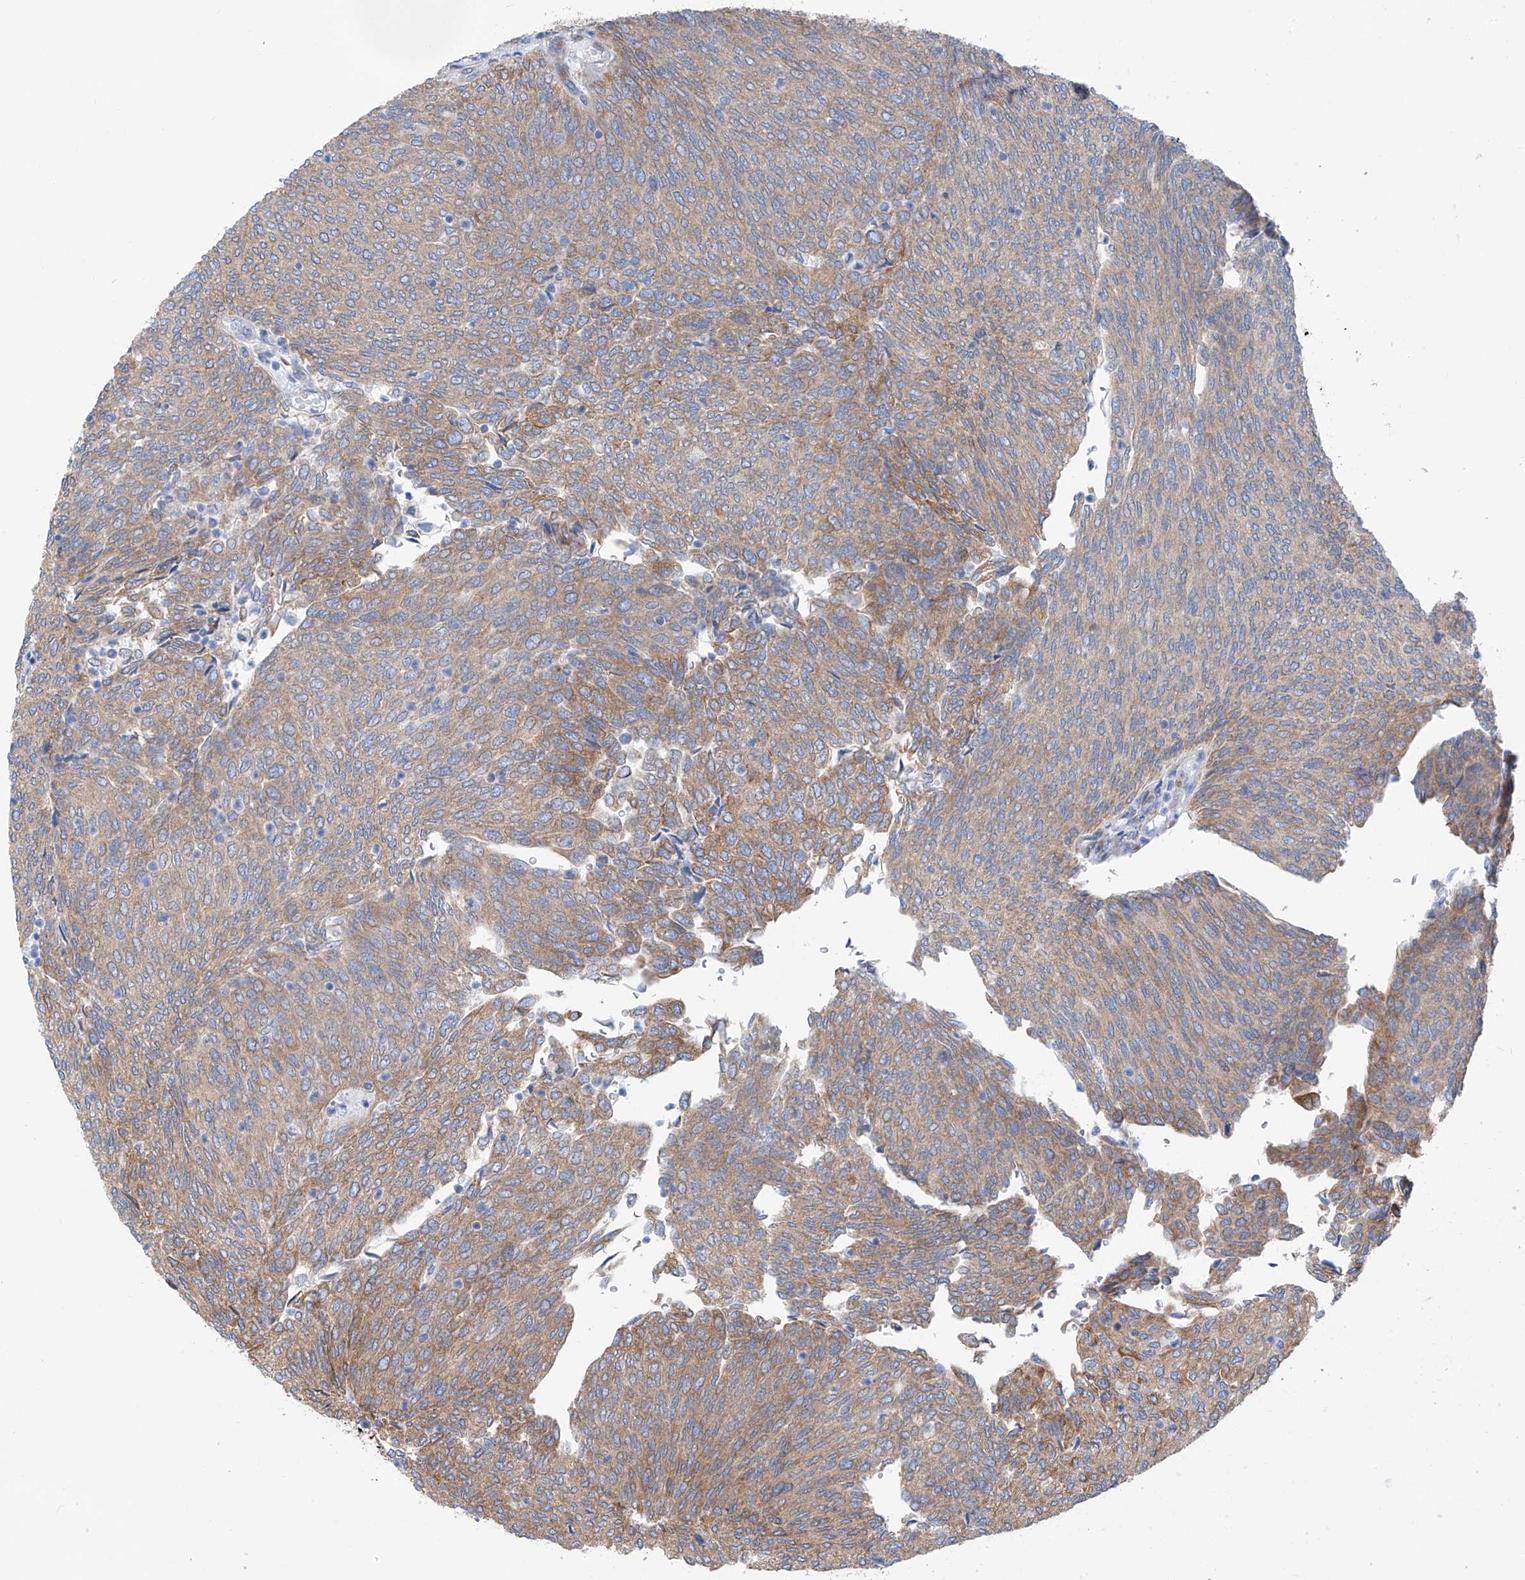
{"staining": {"intensity": "moderate", "quantity": "<25%", "location": "cytoplasmic/membranous"}, "tissue": "urothelial cancer", "cell_type": "Tumor cells", "image_type": "cancer", "snomed": [{"axis": "morphology", "description": "Urothelial carcinoma, Low grade"}, {"axis": "topography", "description": "Urinary bladder"}], "caption": "A high-resolution histopathology image shows IHC staining of urothelial cancer, which displays moderate cytoplasmic/membranous positivity in approximately <25% of tumor cells.", "gene": "RCN2", "patient": {"sex": "female", "age": 79}}